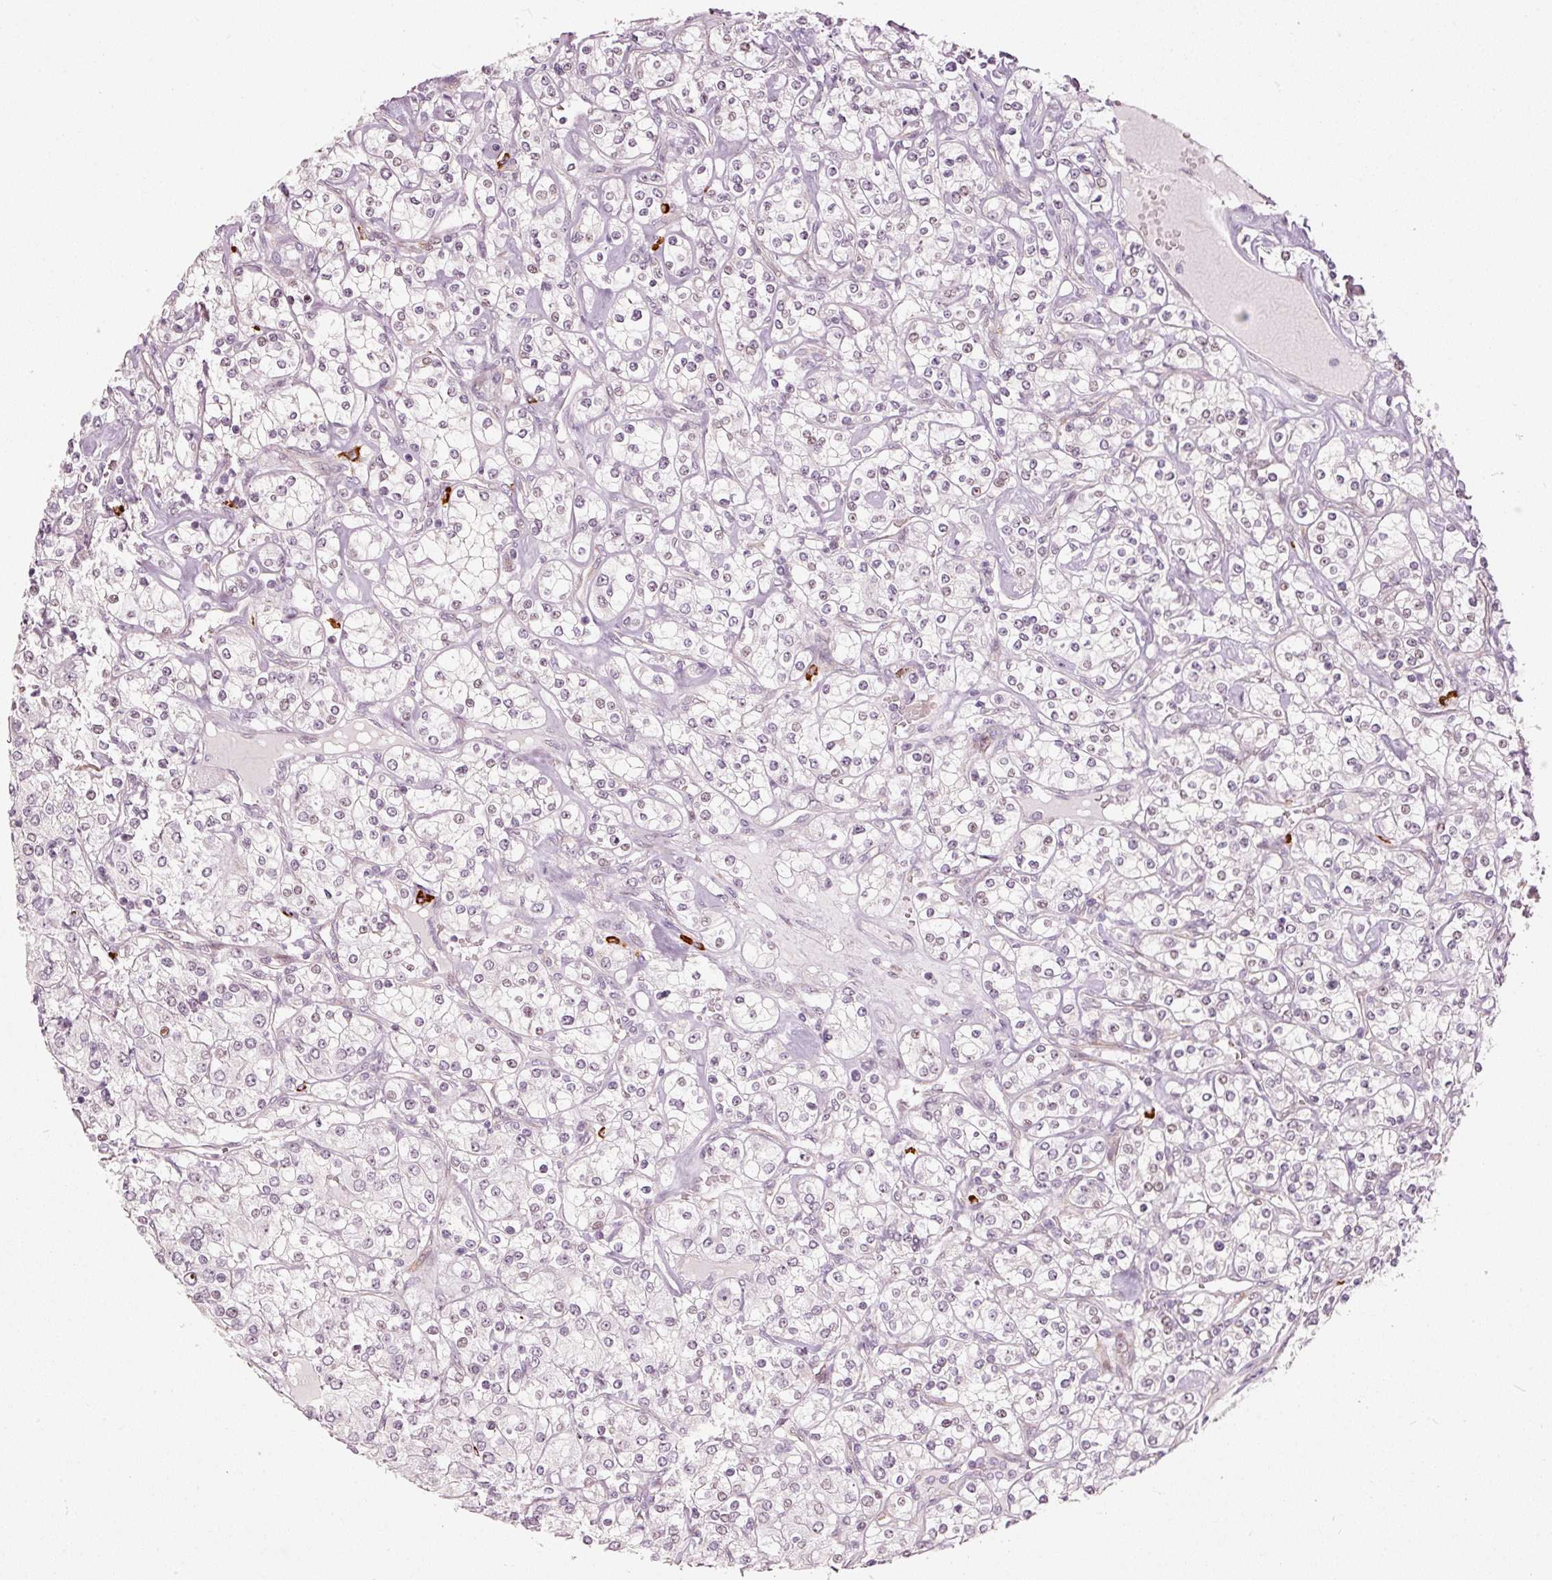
{"staining": {"intensity": "negative", "quantity": "none", "location": "none"}, "tissue": "renal cancer", "cell_type": "Tumor cells", "image_type": "cancer", "snomed": [{"axis": "morphology", "description": "Adenocarcinoma, NOS"}, {"axis": "topography", "description": "Kidney"}], "caption": "IHC of human renal adenocarcinoma reveals no expression in tumor cells.", "gene": "MXRA8", "patient": {"sex": "male", "age": 77}}